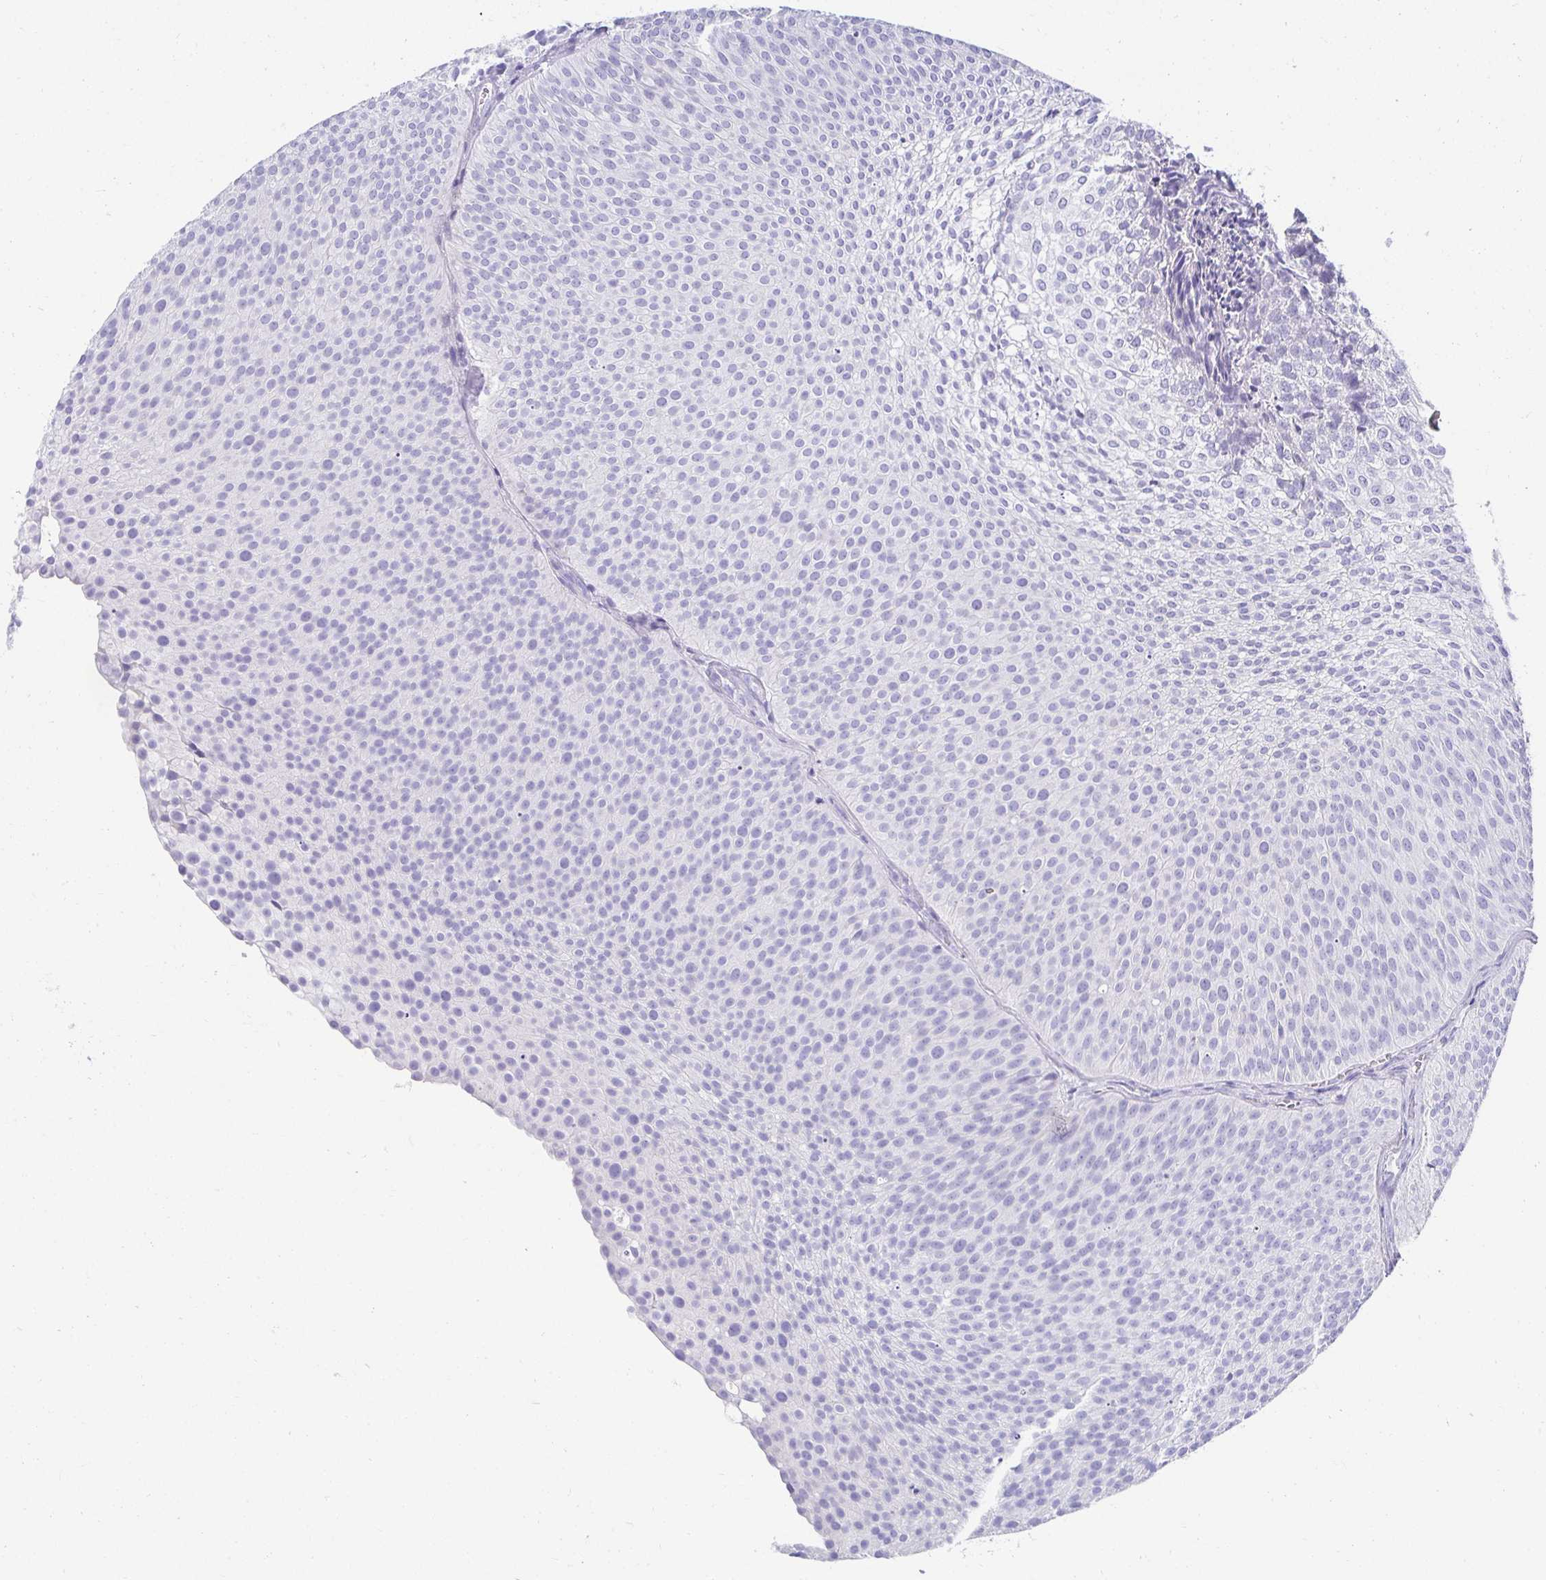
{"staining": {"intensity": "negative", "quantity": "none", "location": "none"}, "tissue": "urothelial cancer", "cell_type": "Tumor cells", "image_type": "cancer", "snomed": [{"axis": "morphology", "description": "Urothelial carcinoma, Low grade"}, {"axis": "topography", "description": "Urinary bladder"}], "caption": "This is an immunohistochemistry photomicrograph of urothelial cancer. There is no staining in tumor cells.", "gene": "CHAT", "patient": {"sex": "male", "age": 91}}